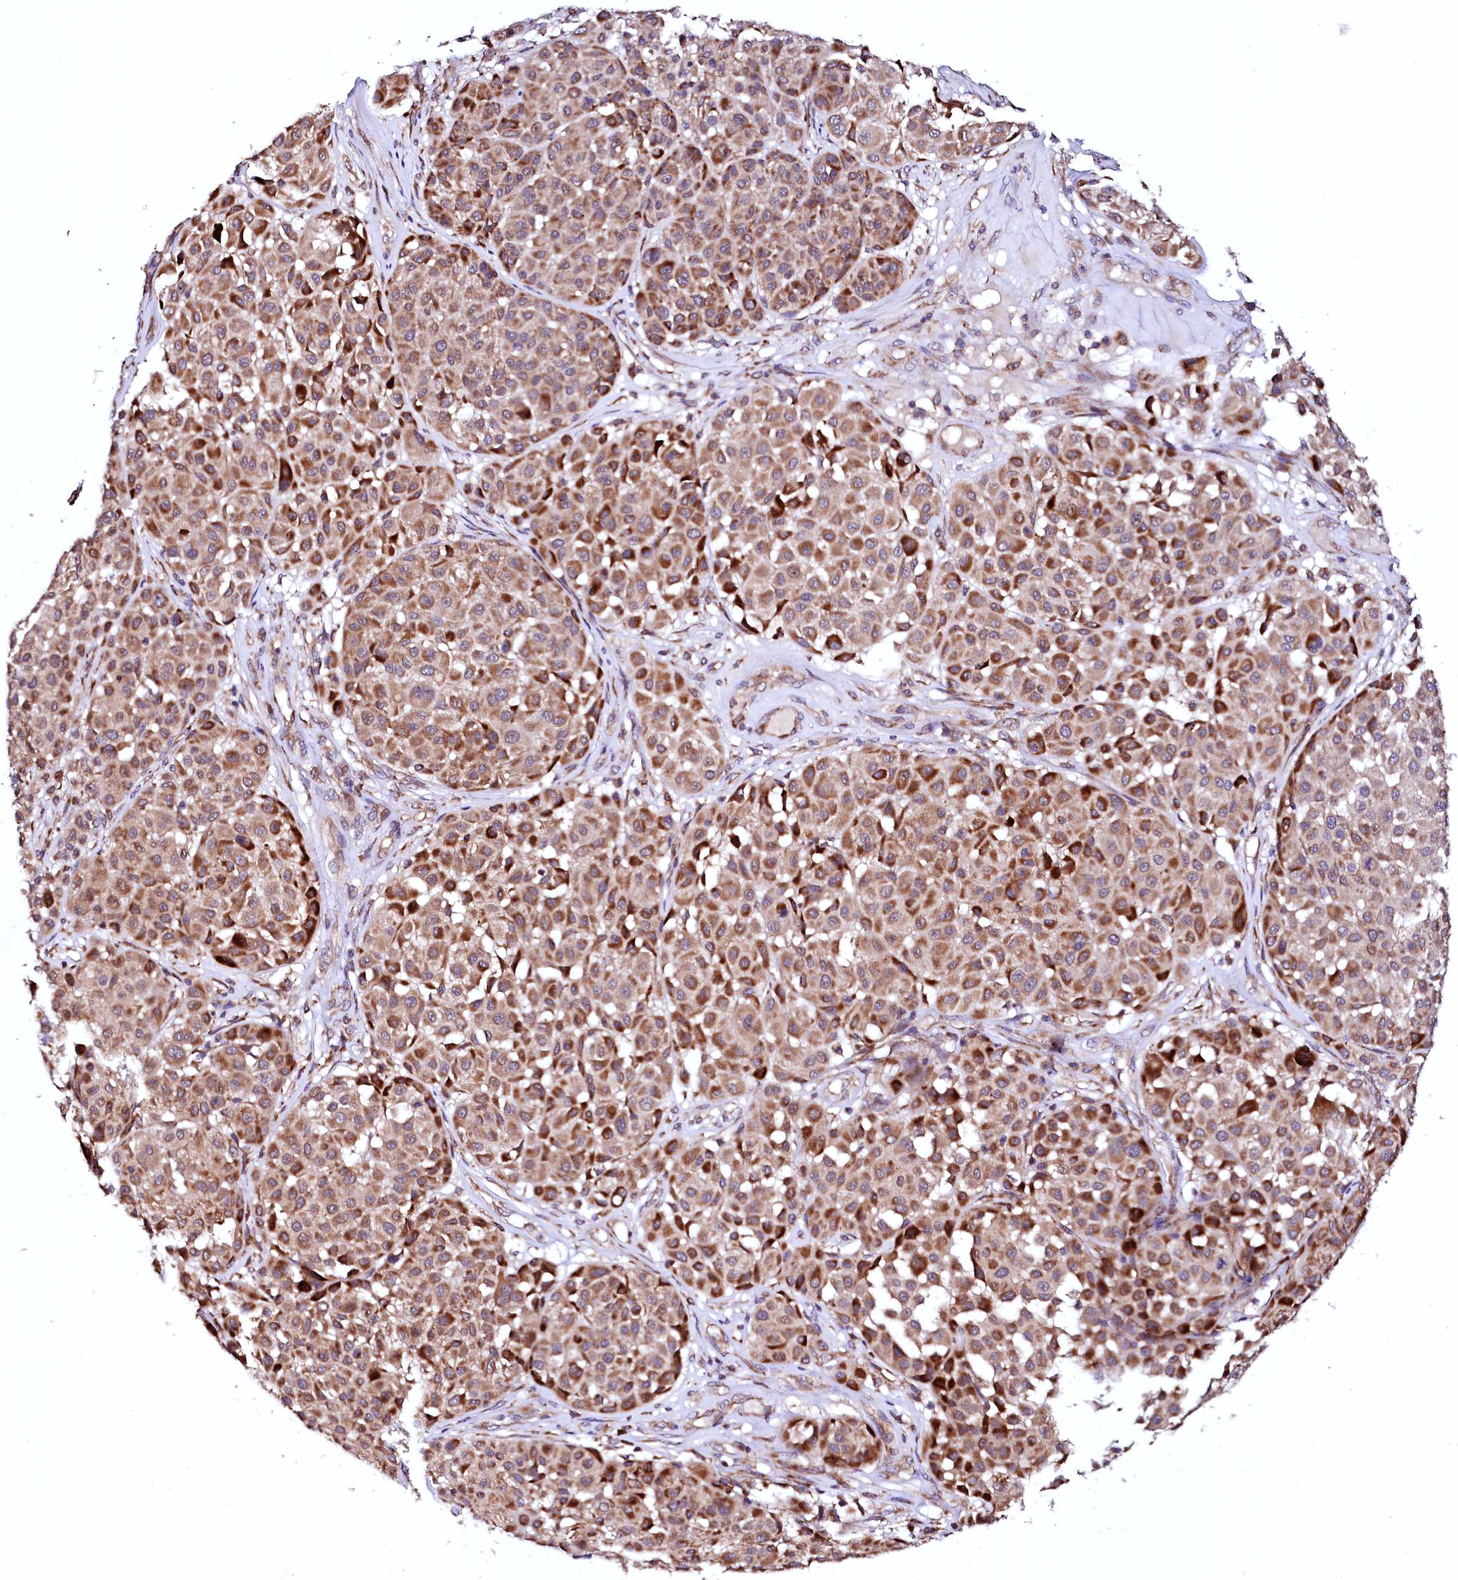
{"staining": {"intensity": "moderate", "quantity": ">75%", "location": "cytoplasmic/membranous"}, "tissue": "melanoma", "cell_type": "Tumor cells", "image_type": "cancer", "snomed": [{"axis": "morphology", "description": "Malignant melanoma, Metastatic site"}, {"axis": "topography", "description": "Soft tissue"}], "caption": "This histopathology image demonstrates immunohistochemistry (IHC) staining of melanoma, with medium moderate cytoplasmic/membranous expression in about >75% of tumor cells.", "gene": "UBE3C", "patient": {"sex": "male", "age": 41}}